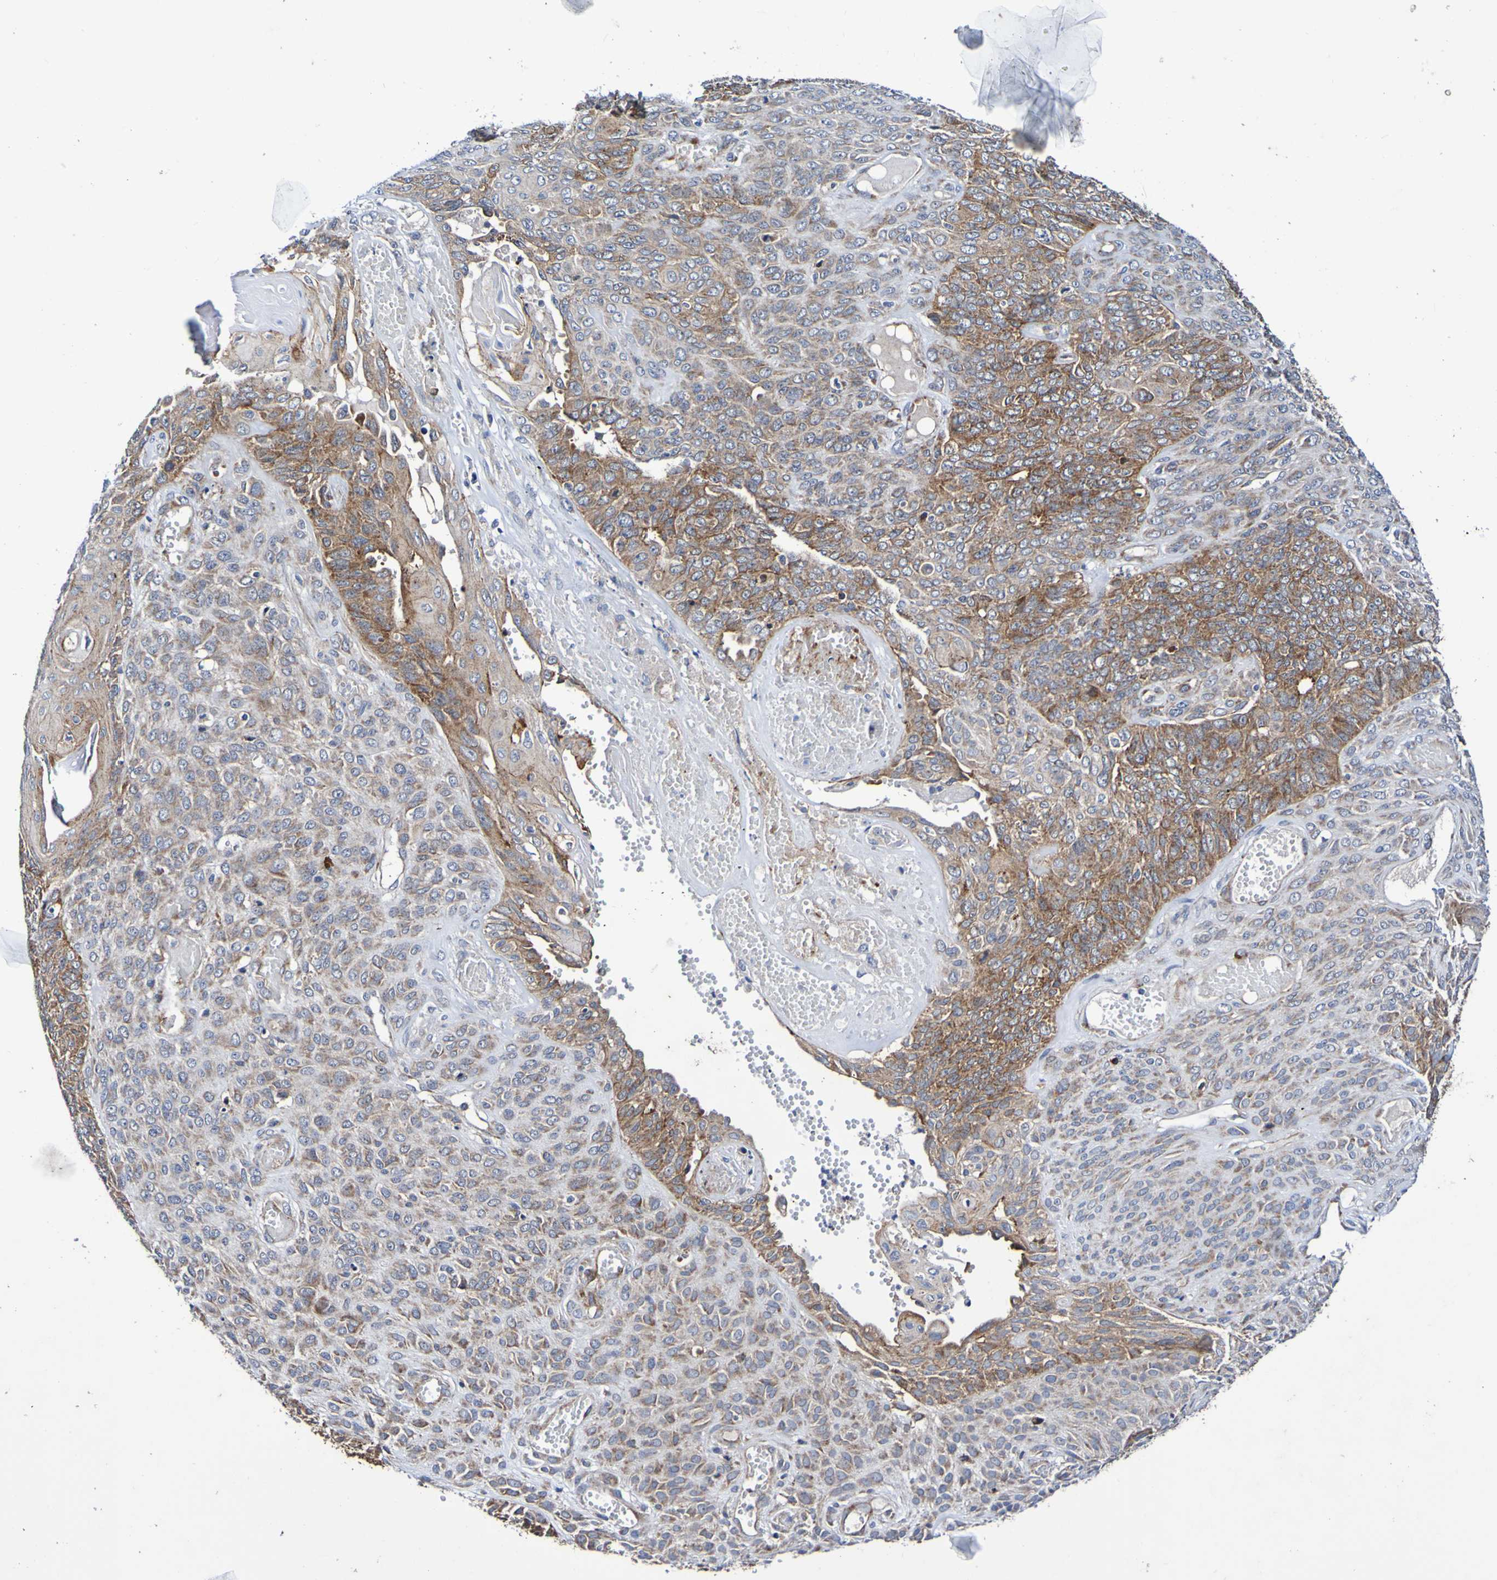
{"staining": {"intensity": "moderate", "quantity": ">75%", "location": "cytoplasmic/membranous"}, "tissue": "endometrial cancer", "cell_type": "Tumor cells", "image_type": "cancer", "snomed": [{"axis": "morphology", "description": "Adenocarcinoma, NOS"}, {"axis": "topography", "description": "Endometrium"}], "caption": "IHC micrograph of neoplastic tissue: human endometrial cancer (adenocarcinoma) stained using immunohistochemistry reveals medium levels of moderate protein expression localized specifically in the cytoplasmic/membranous of tumor cells, appearing as a cytoplasmic/membranous brown color.", "gene": "GJB1", "patient": {"sex": "female", "age": 32}}